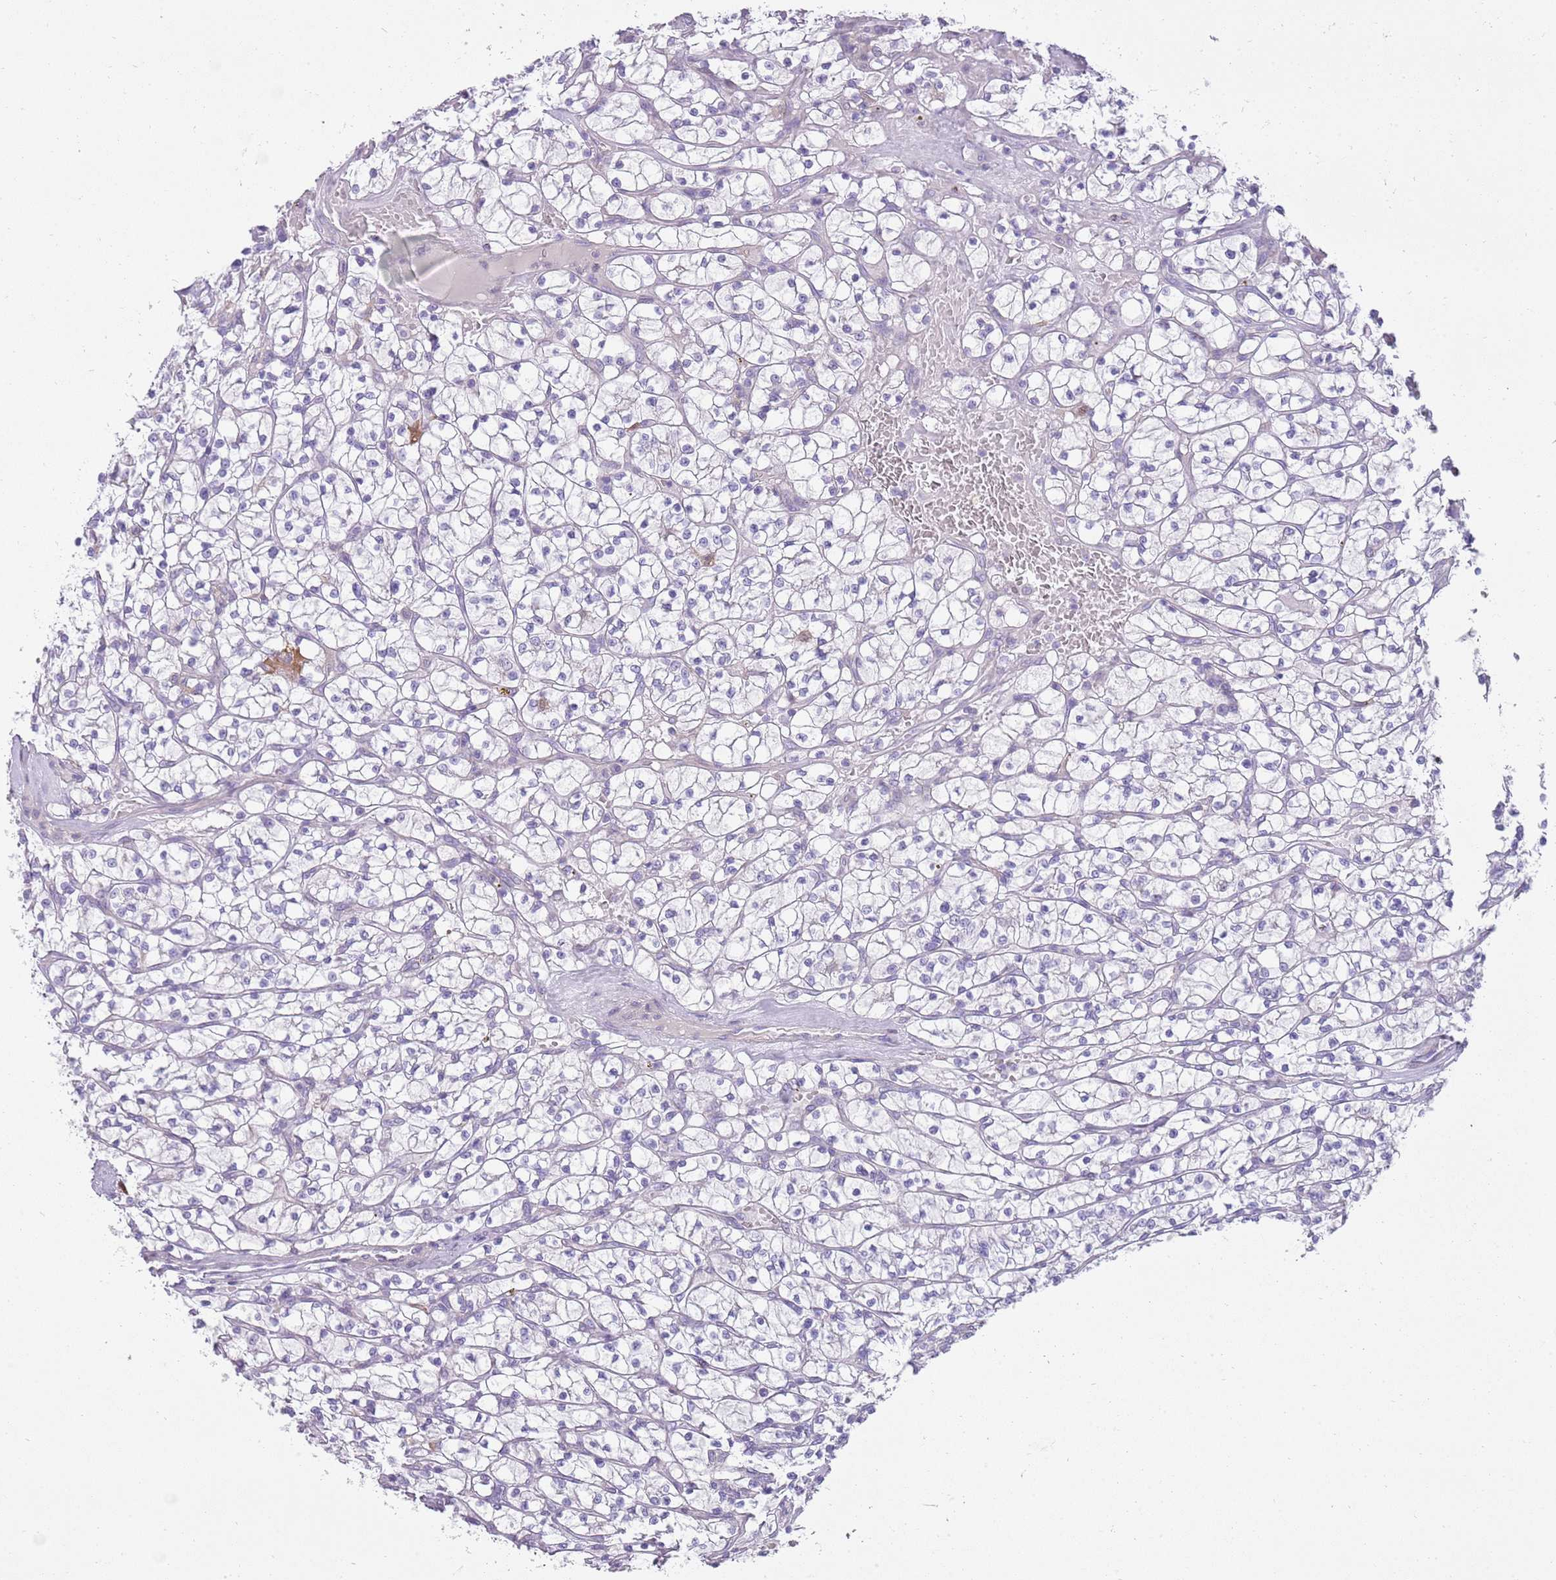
{"staining": {"intensity": "negative", "quantity": "none", "location": "none"}, "tissue": "renal cancer", "cell_type": "Tumor cells", "image_type": "cancer", "snomed": [{"axis": "morphology", "description": "Adenocarcinoma, NOS"}, {"axis": "topography", "description": "Kidney"}], "caption": "A micrograph of human renal cancer is negative for staining in tumor cells.", "gene": "DIPK1C", "patient": {"sex": "female", "age": 64}}